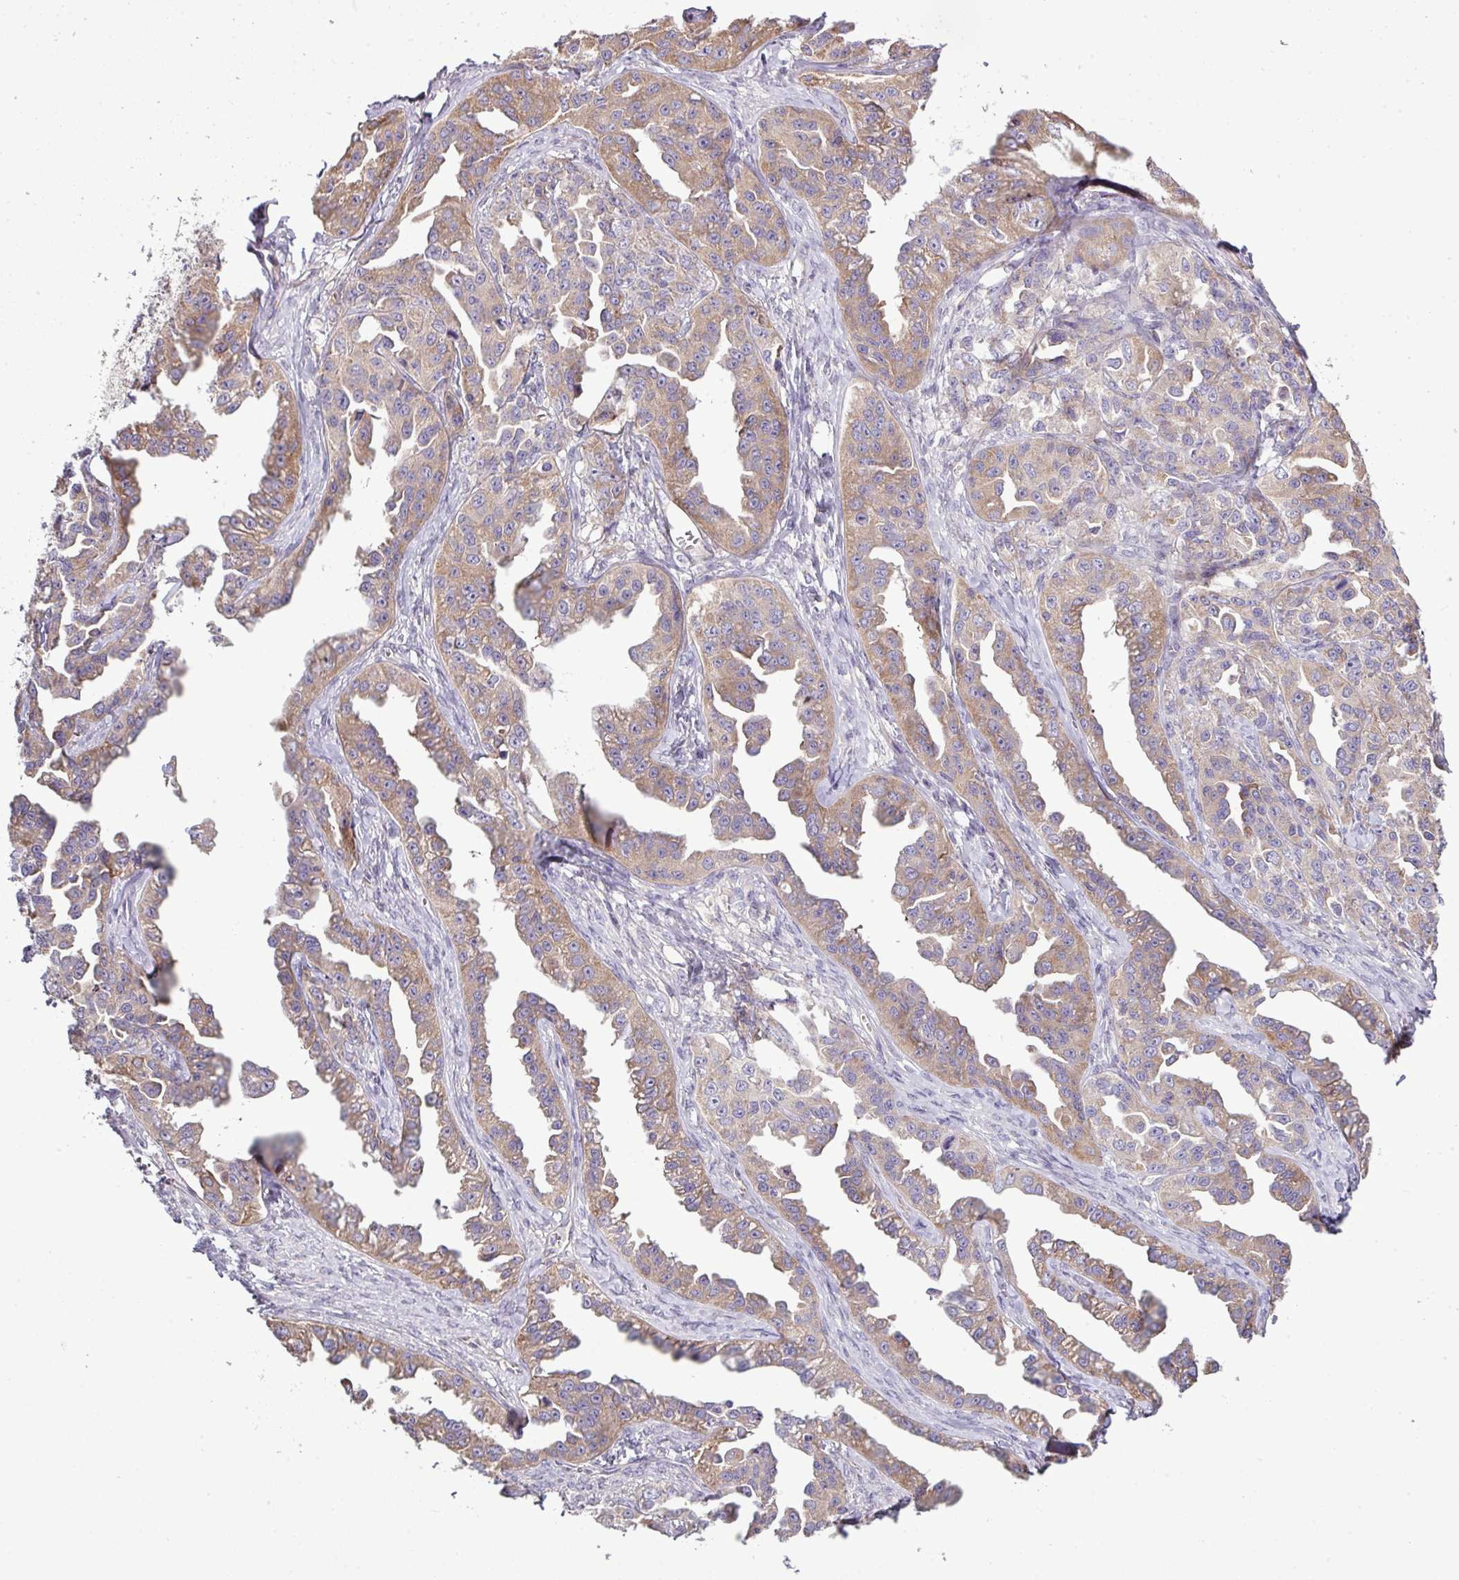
{"staining": {"intensity": "moderate", "quantity": ">75%", "location": "cytoplasmic/membranous"}, "tissue": "ovarian cancer", "cell_type": "Tumor cells", "image_type": "cancer", "snomed": [{"axis": "morphology", "description": "Cystadenocarcinoma, serous, NOS"}, {"axis": "topography", "description": "Ovary"}], "caption": "Immunohistochemical staining of ovarian cancer demonstrates medium levels of moderate cytoplasmic/membranous protein expression in about >75% of tumor cells.", "gene": "AGAP5", "patient": {"sex": "female", "age": 75}}